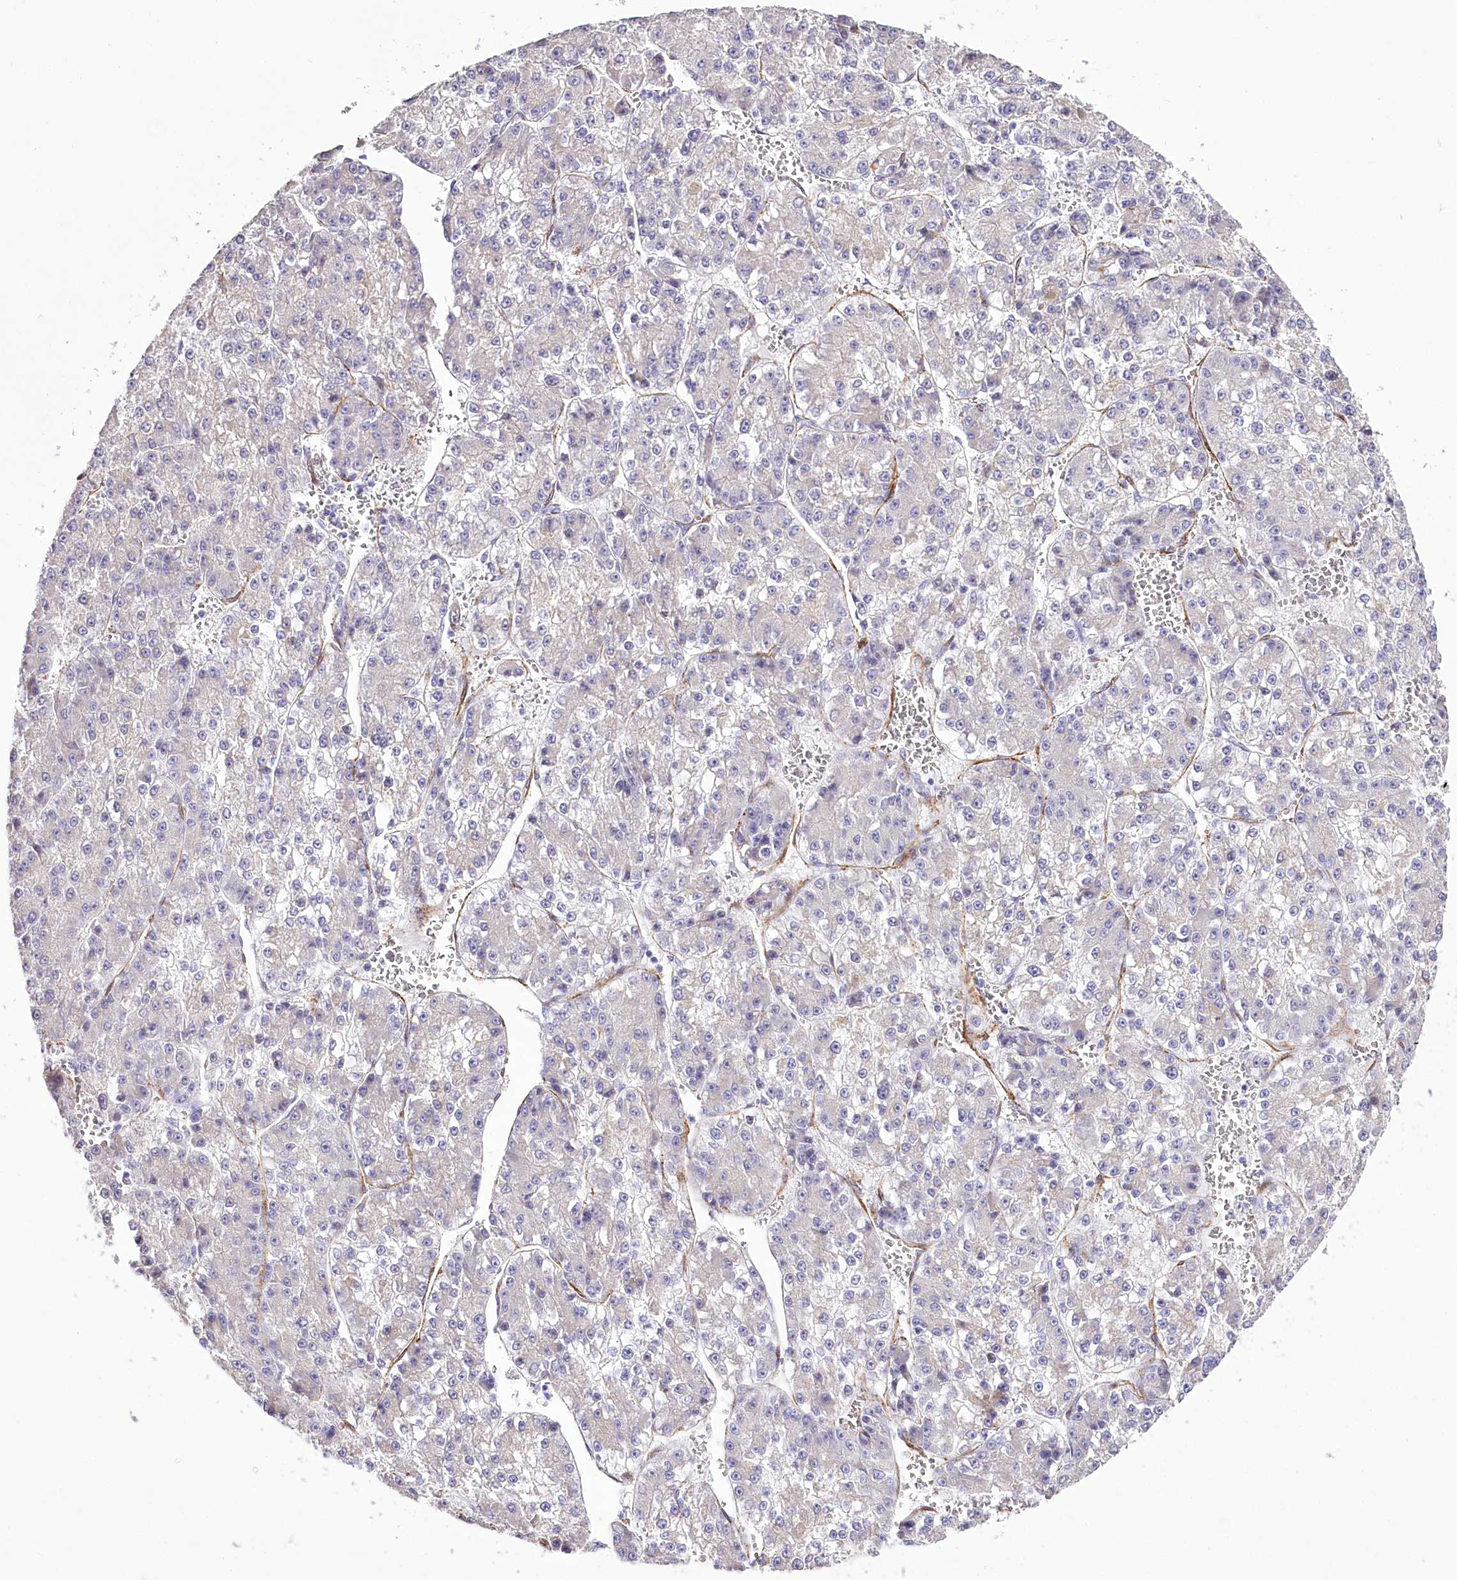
{"staining": {"intensity": "negative", "quantity": "none", "location": "none"}, "tissue": "liver cancer", "cell_type": "Tumor cells", "image_type": "cancer", "snomed": [{"axis": "morphology", "description": "Carcinoma, Hepatocellular, NOS"}, {"axis": "topography", "description": "Liver"}], "caption": "Tumor cells are negative for brown protein staining in hepatocellular carcinoma (liver). (DAB (3,3'-diaminobenzidine) immunohistochemistry, high magnification).", "gene": "SYNPO2", "patient": {"sex": "female", "age": 73}}